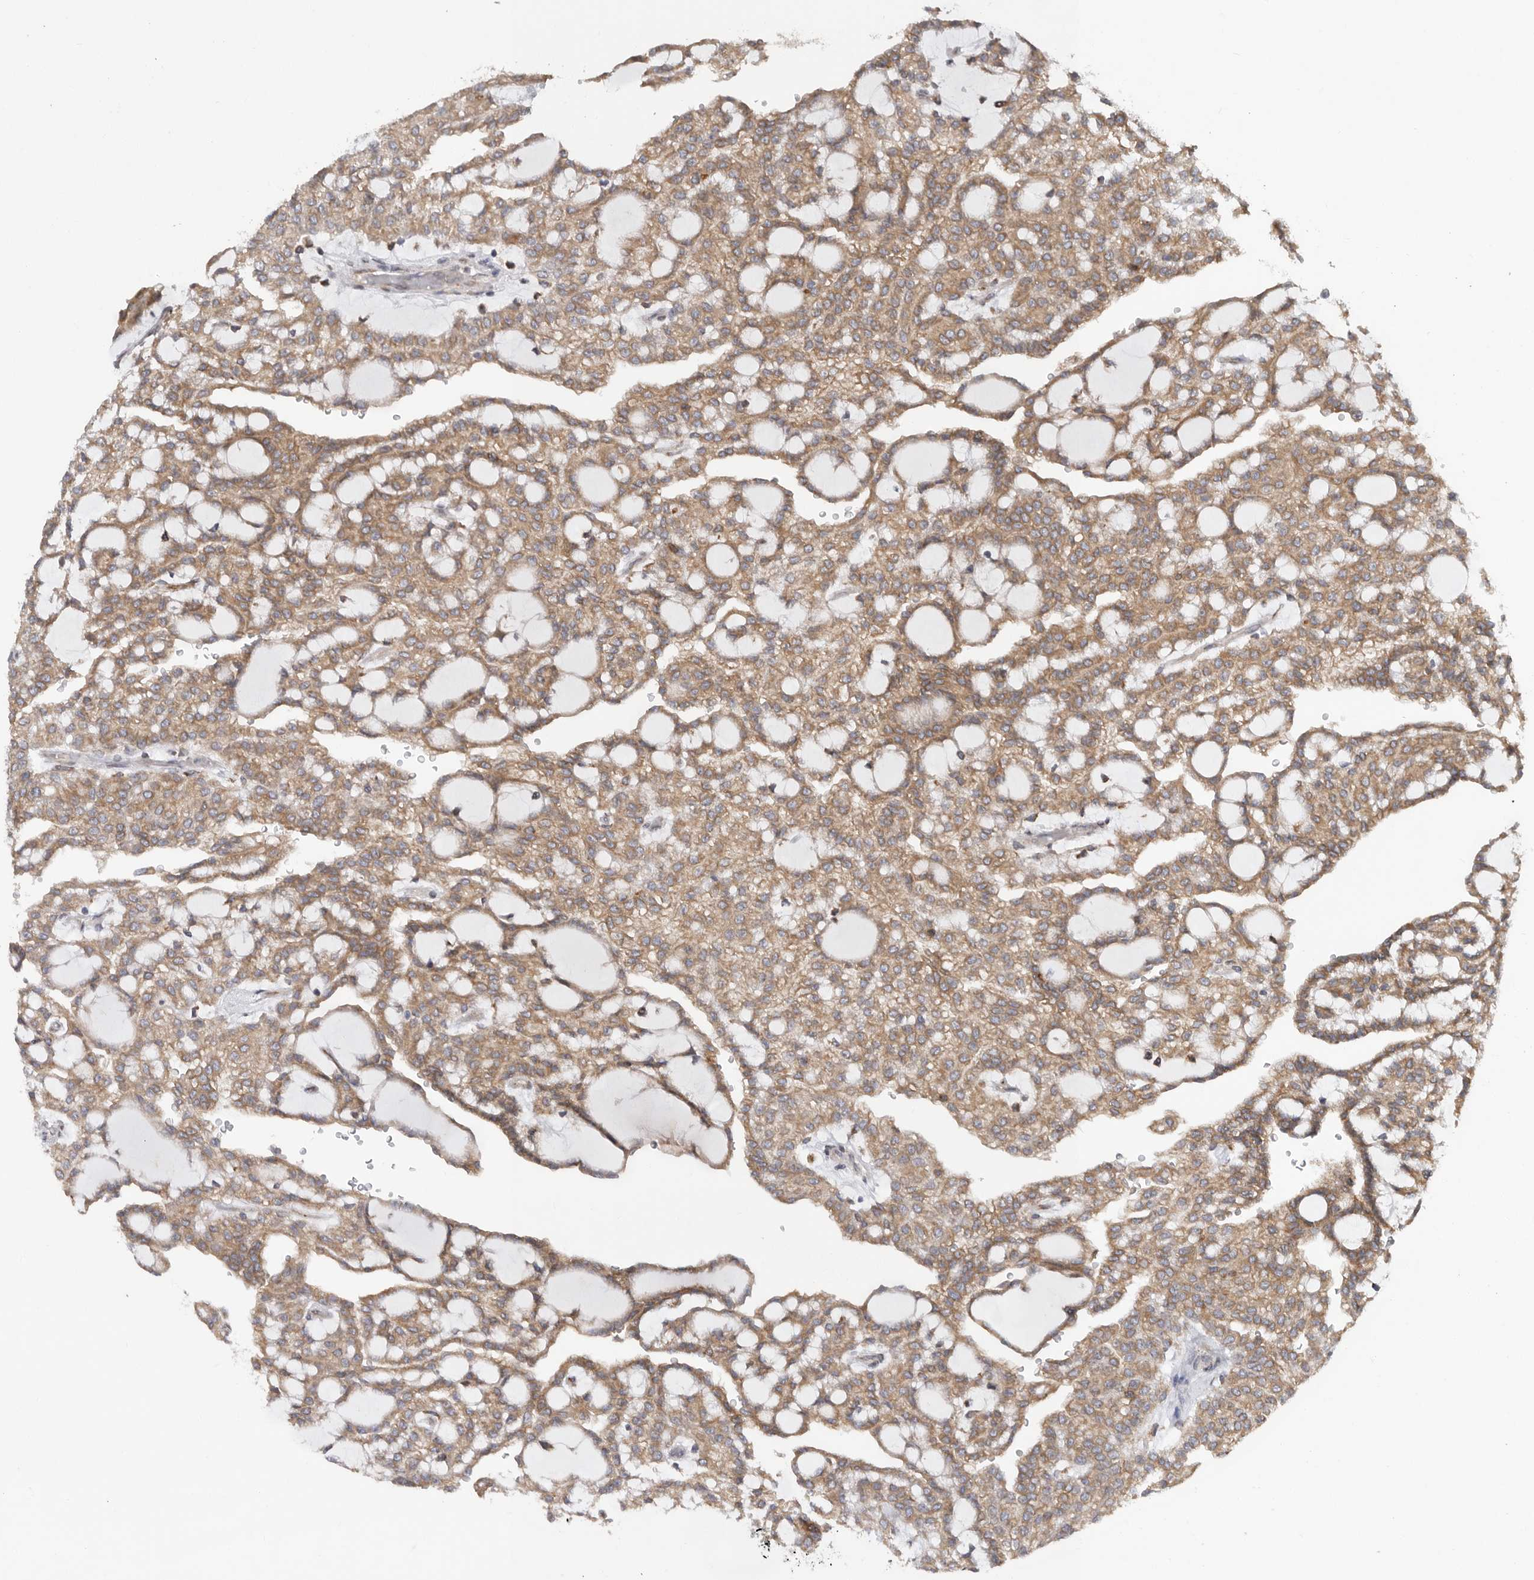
{"staining": {"intensity": "moderate", "quantity": ">75%", "location": "cytoplasmic/membranous"}, "tissue": "renal cancer", "cell_type": "Tumor cells", "image_type": "cancer", "snomed": [{"axis": "morphology", "description": "Adenocarcinoma, NOS"}, {"axis": "topography", "description": "Kidney"}], "caption": "This is an image of IHC staining of renal adenocarcinoma, which shows moderate staining in the cytoplasmic/membranous of tumor cells.", "gene": "GANAB", "patient": {"sex": "male", "age": 63}}